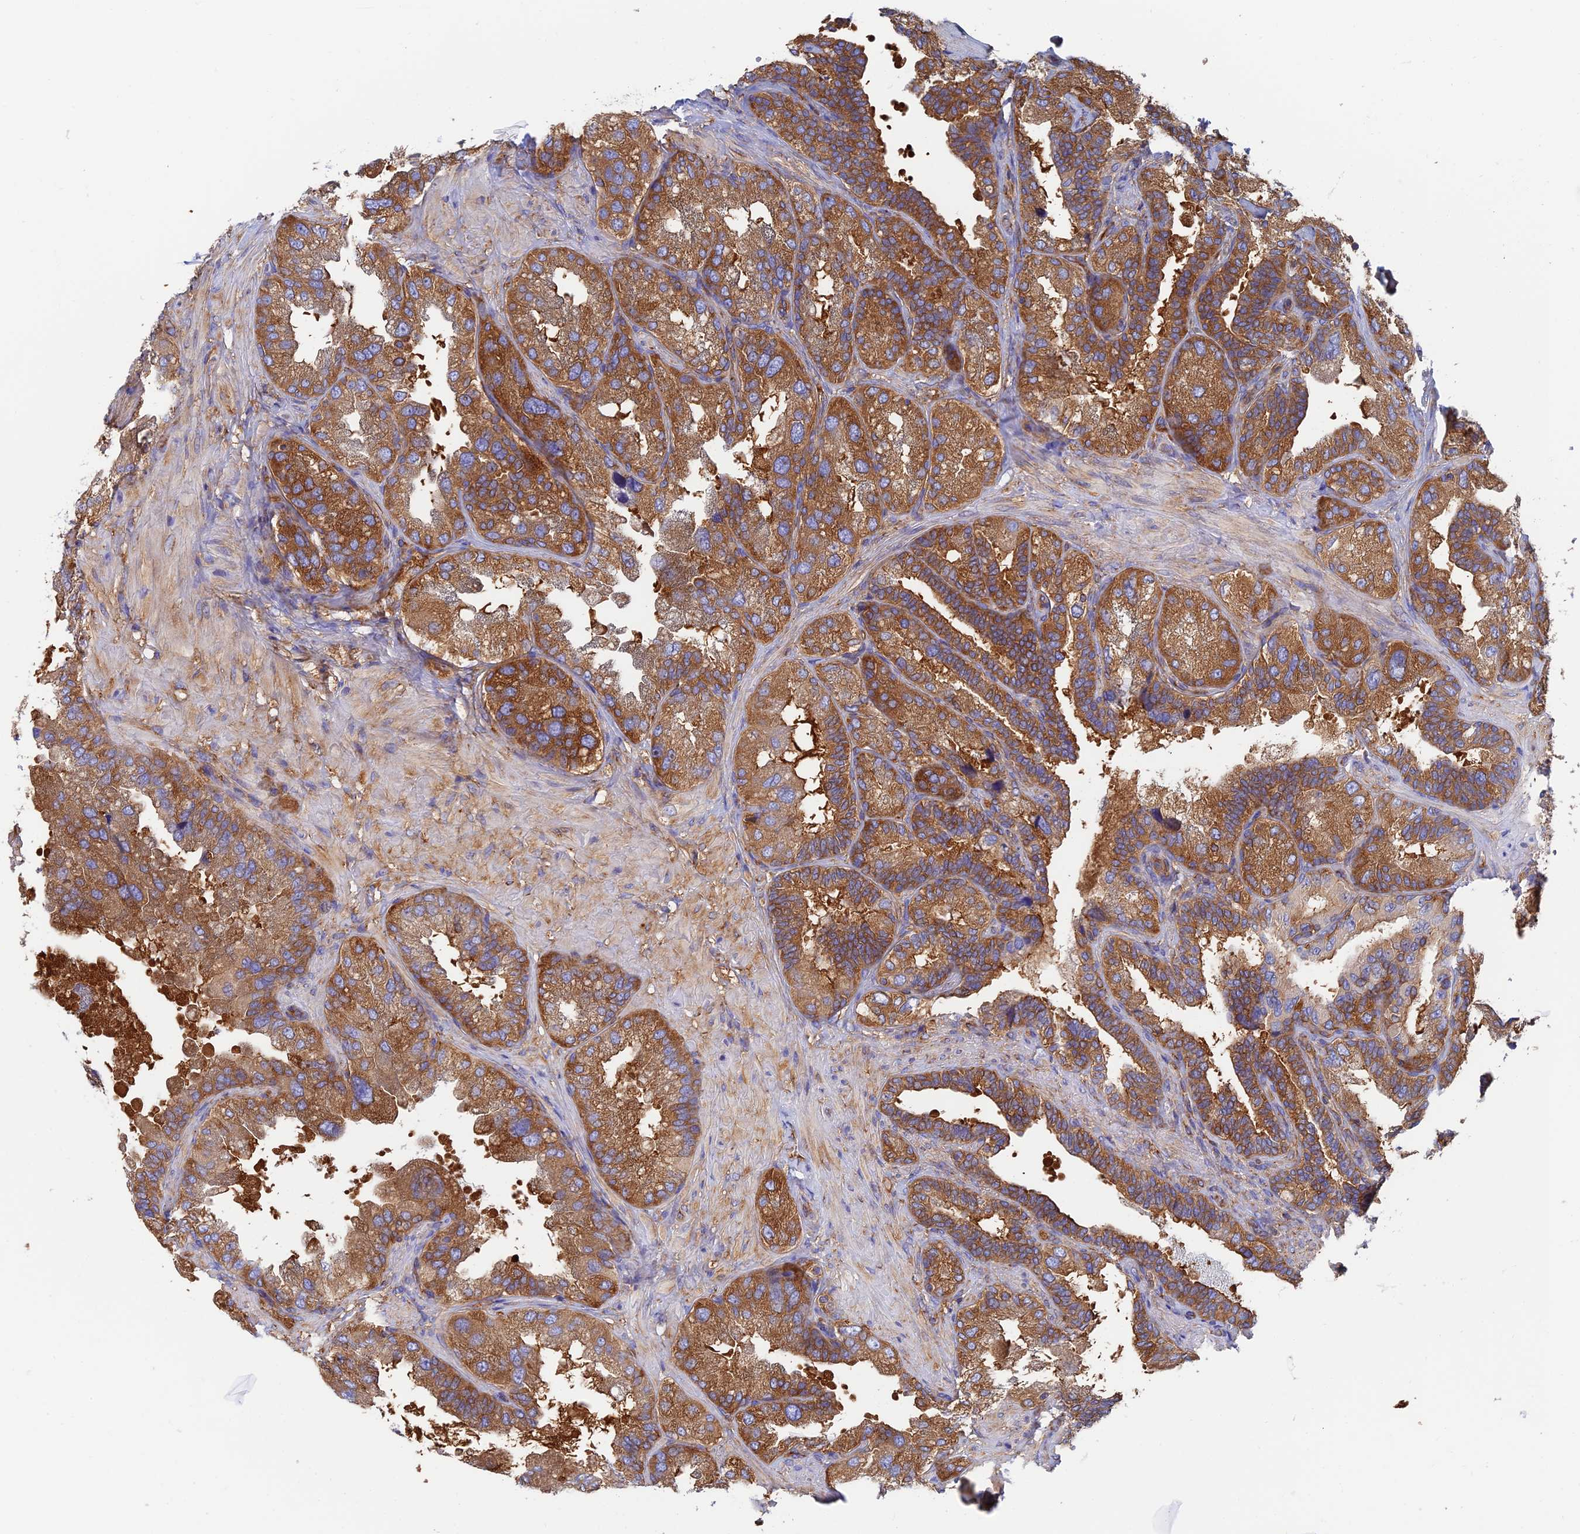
{"staining": {"intensity": "moderate", "quantity": ">75%", "location": "cytoplasmic/membranous"}, "tissue": "seminal vesicle", "cell_type": "Glandular cells", "image_type": "normal", "snomed": [{"axis": "morphology", "description": "Normal tissue, NOS"}, {"axis": "topography", "description": "Seminal veicle"}, {"axis": "topography", "description": "Peripheral nerve tissue"}], "caption": "The immunohistochemical stain labels moderate cytoplasmic/membranous staining in glandular cells of benign seminal vesicle.", "gene": "DCTN2", "patient": {"sex": "male", "age": 63}}